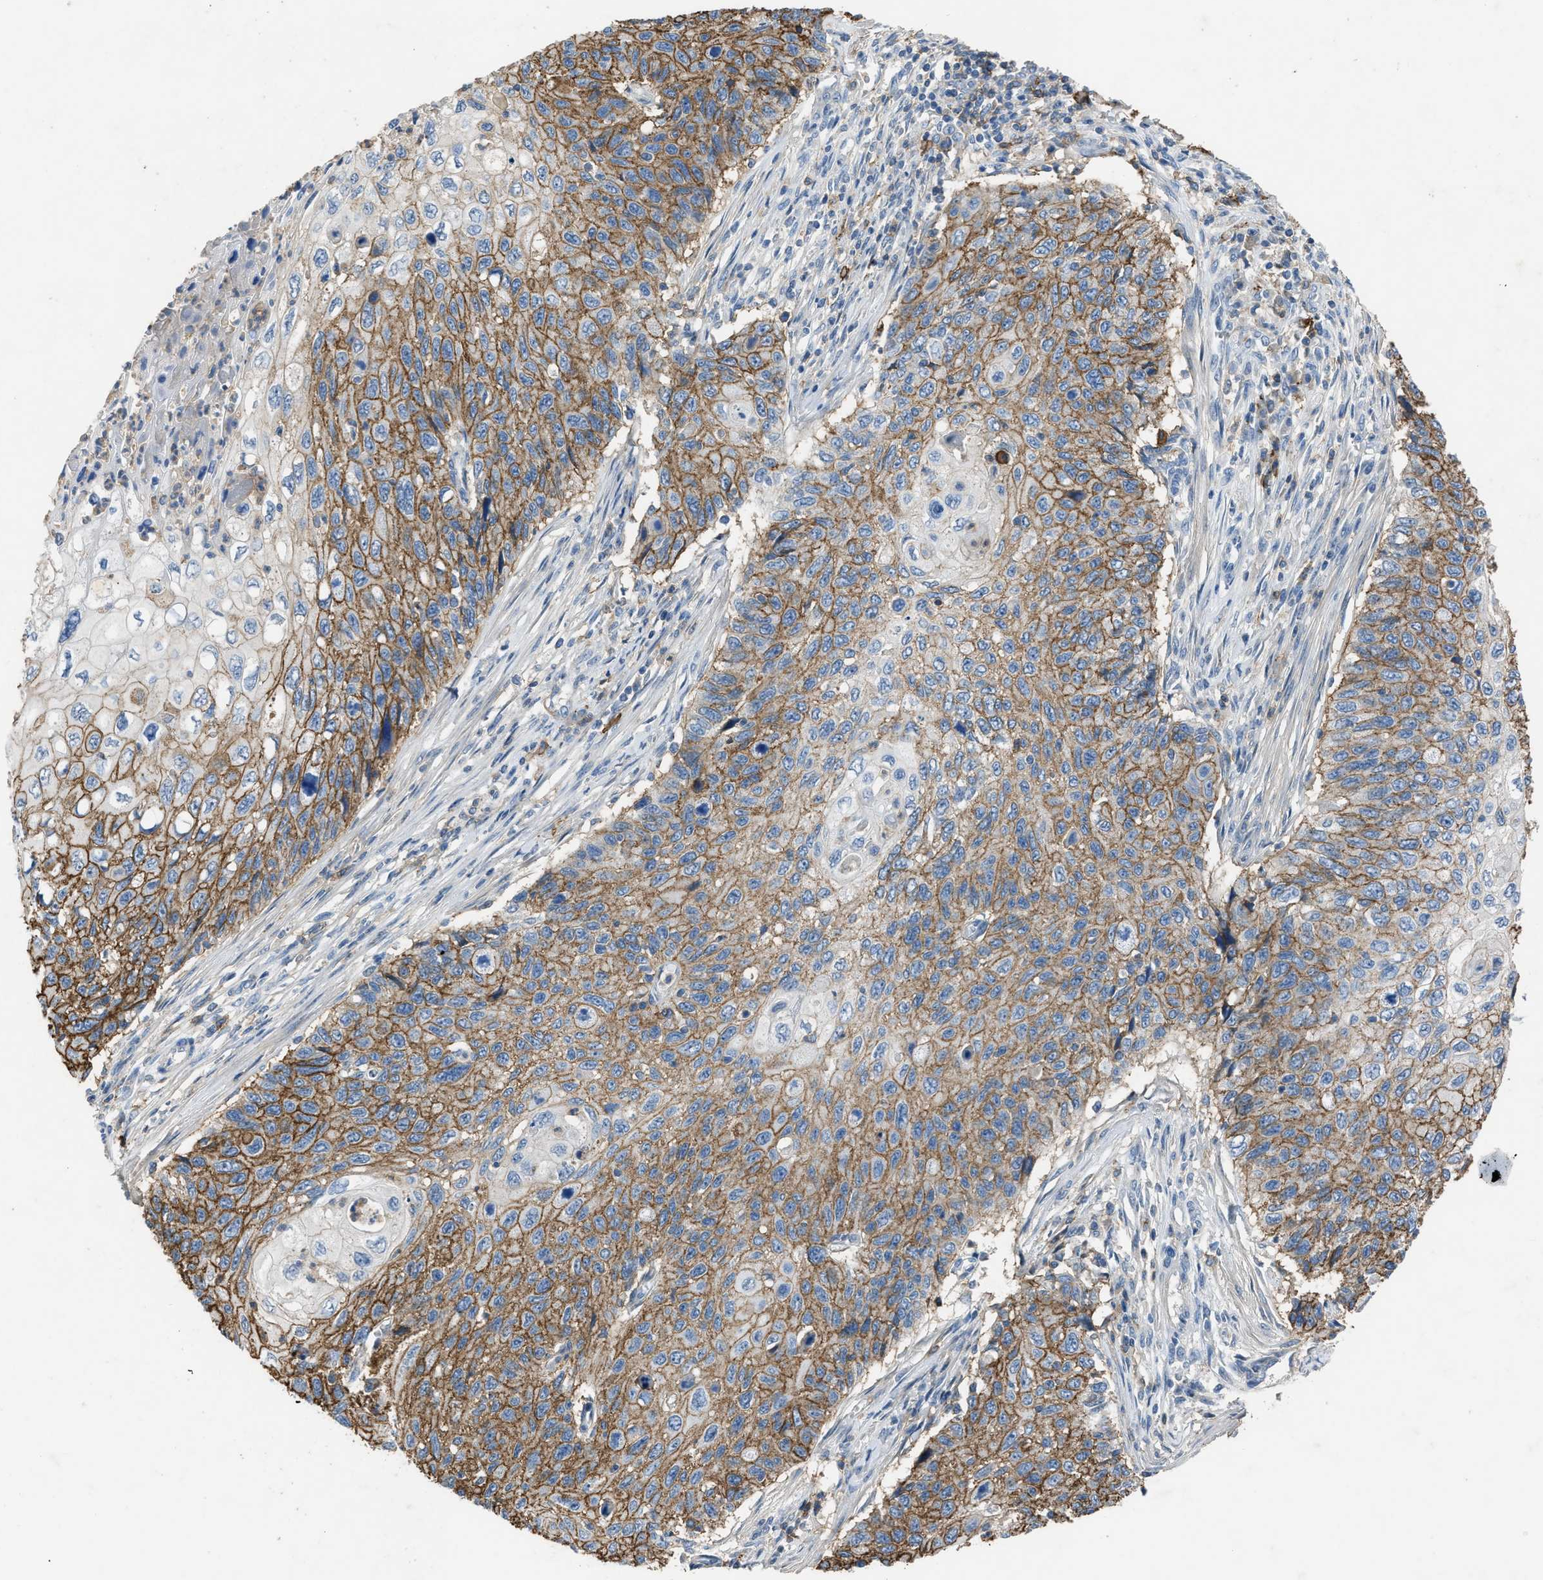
{"staining": {"intensity": "moderate", "quantity": ">75%", "location": "cytoplasmic/membranous"}, "tissue": "cervical cancer", "cell_type": "Tumor cells", "image_type": "cancer", "snomed": [{"axis": "morphology", "description": "Squamous cell carcinoma, NOS"}, {"axis": "topography", "description": "Cervix"}], "caption": "A photomicrograph of squamous cell carcinoma (cervical) stained for a protein shows moderate cytoplasmic/membranous brown staining in tumor cells. The staining was performed using DAB (3,3'-diaminobenzidine) to visualize the protein expression in brown, while the nuclei were stained in blue with hematoxylin (Magnification: 20x).", "gene": "OR51E1", "patient": {"sex": "female", "age": 70}}